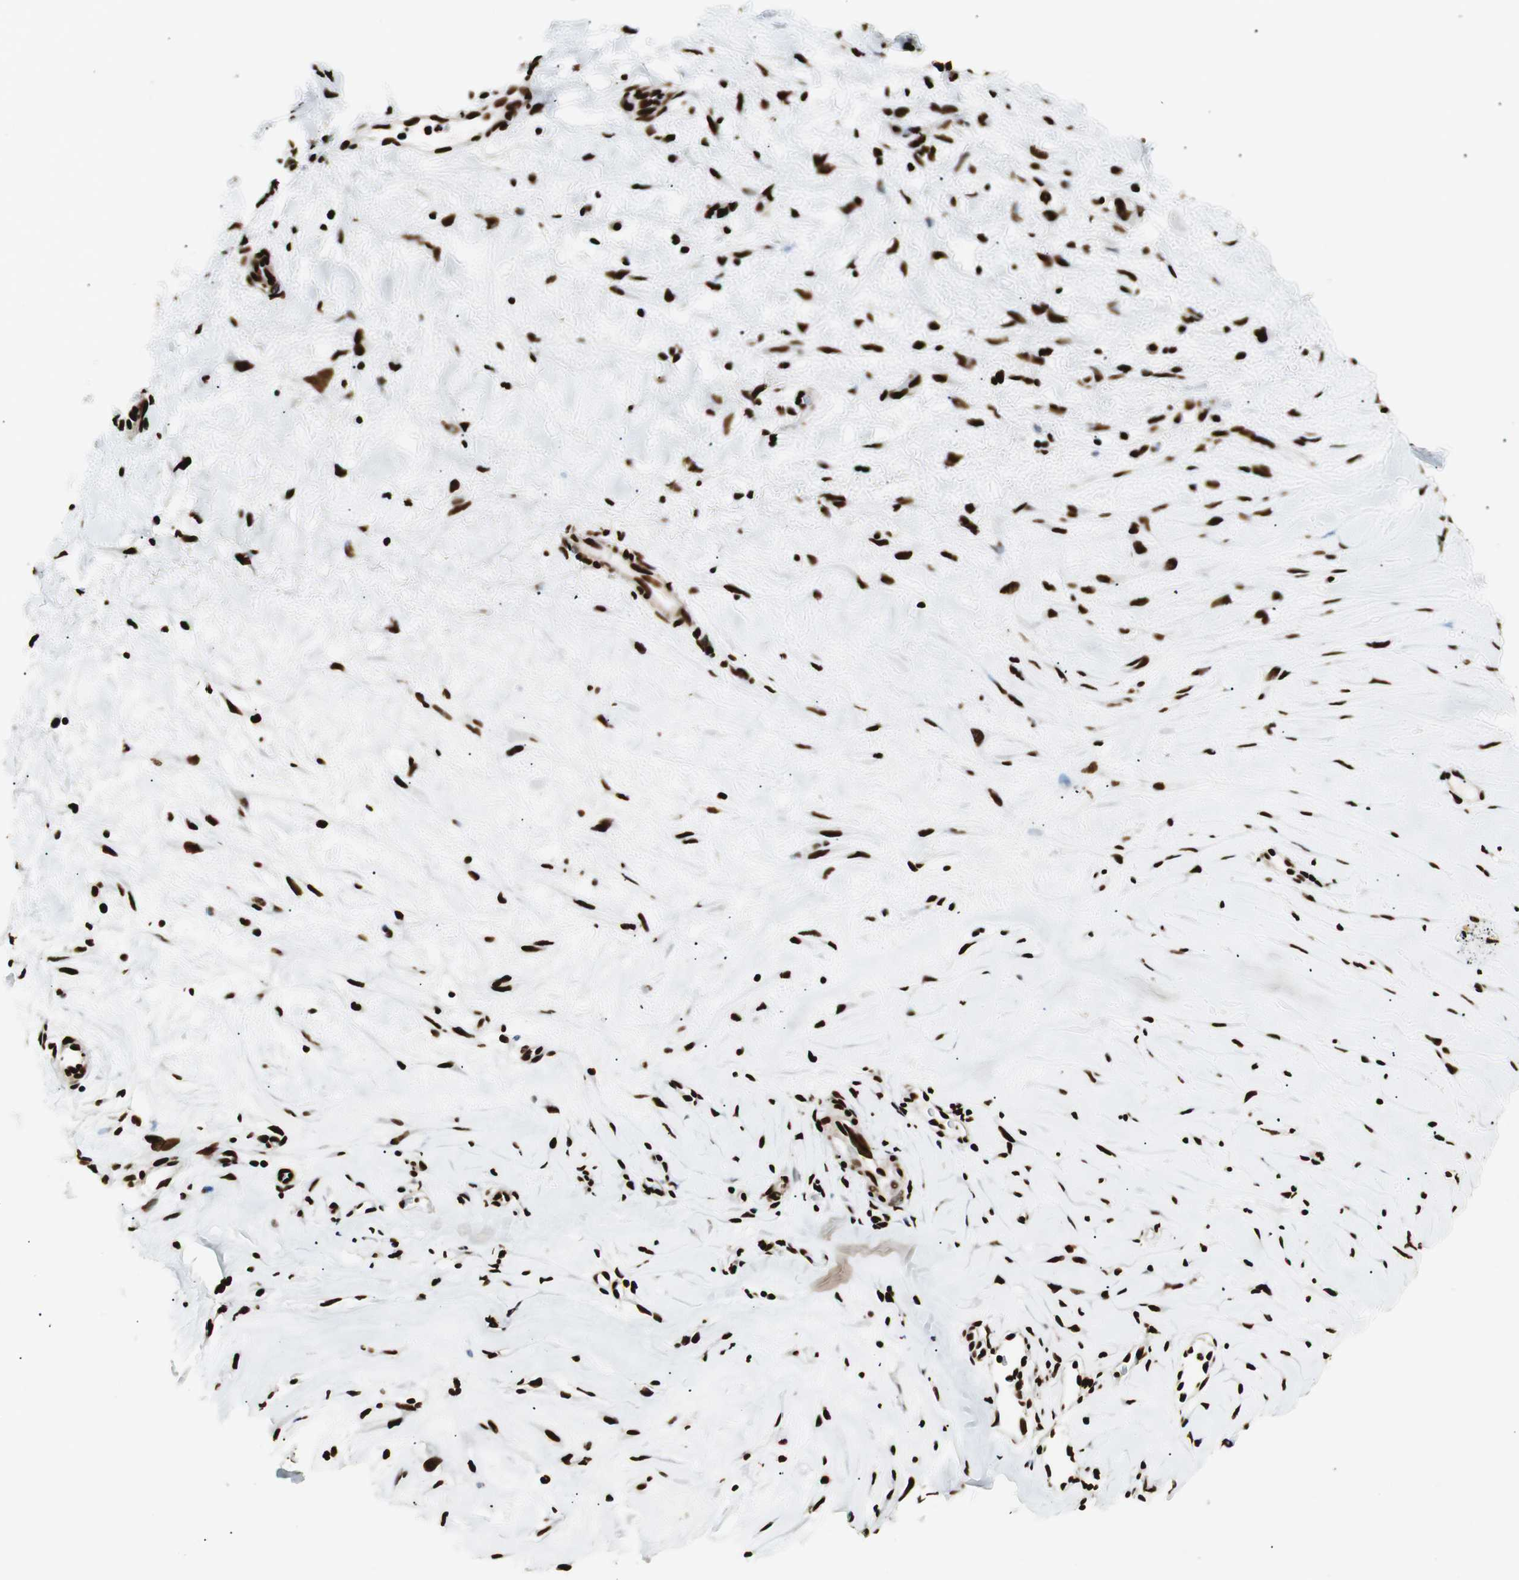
{"staining": {"intensity": "strong", "quantity": ">75%", "location": "nuclear"}, "tissue": "liver cancer", "cell_type": "Tumor cells", "image_type": "cancer", "snomed": [{"axis": "morphology", "description": "Cholangiocarcinoma"}, {"axis": "topography", "description": "Liver"}], "caption": "This histopathology image demonstrates immunohistochemistry staining of human cholangiocarcinoma (liver), with high strong nuclear positivity in approximately >75% of tumor cells.", "gene": "EWSR1", "patient": {"sex": "female", "age": 65}}